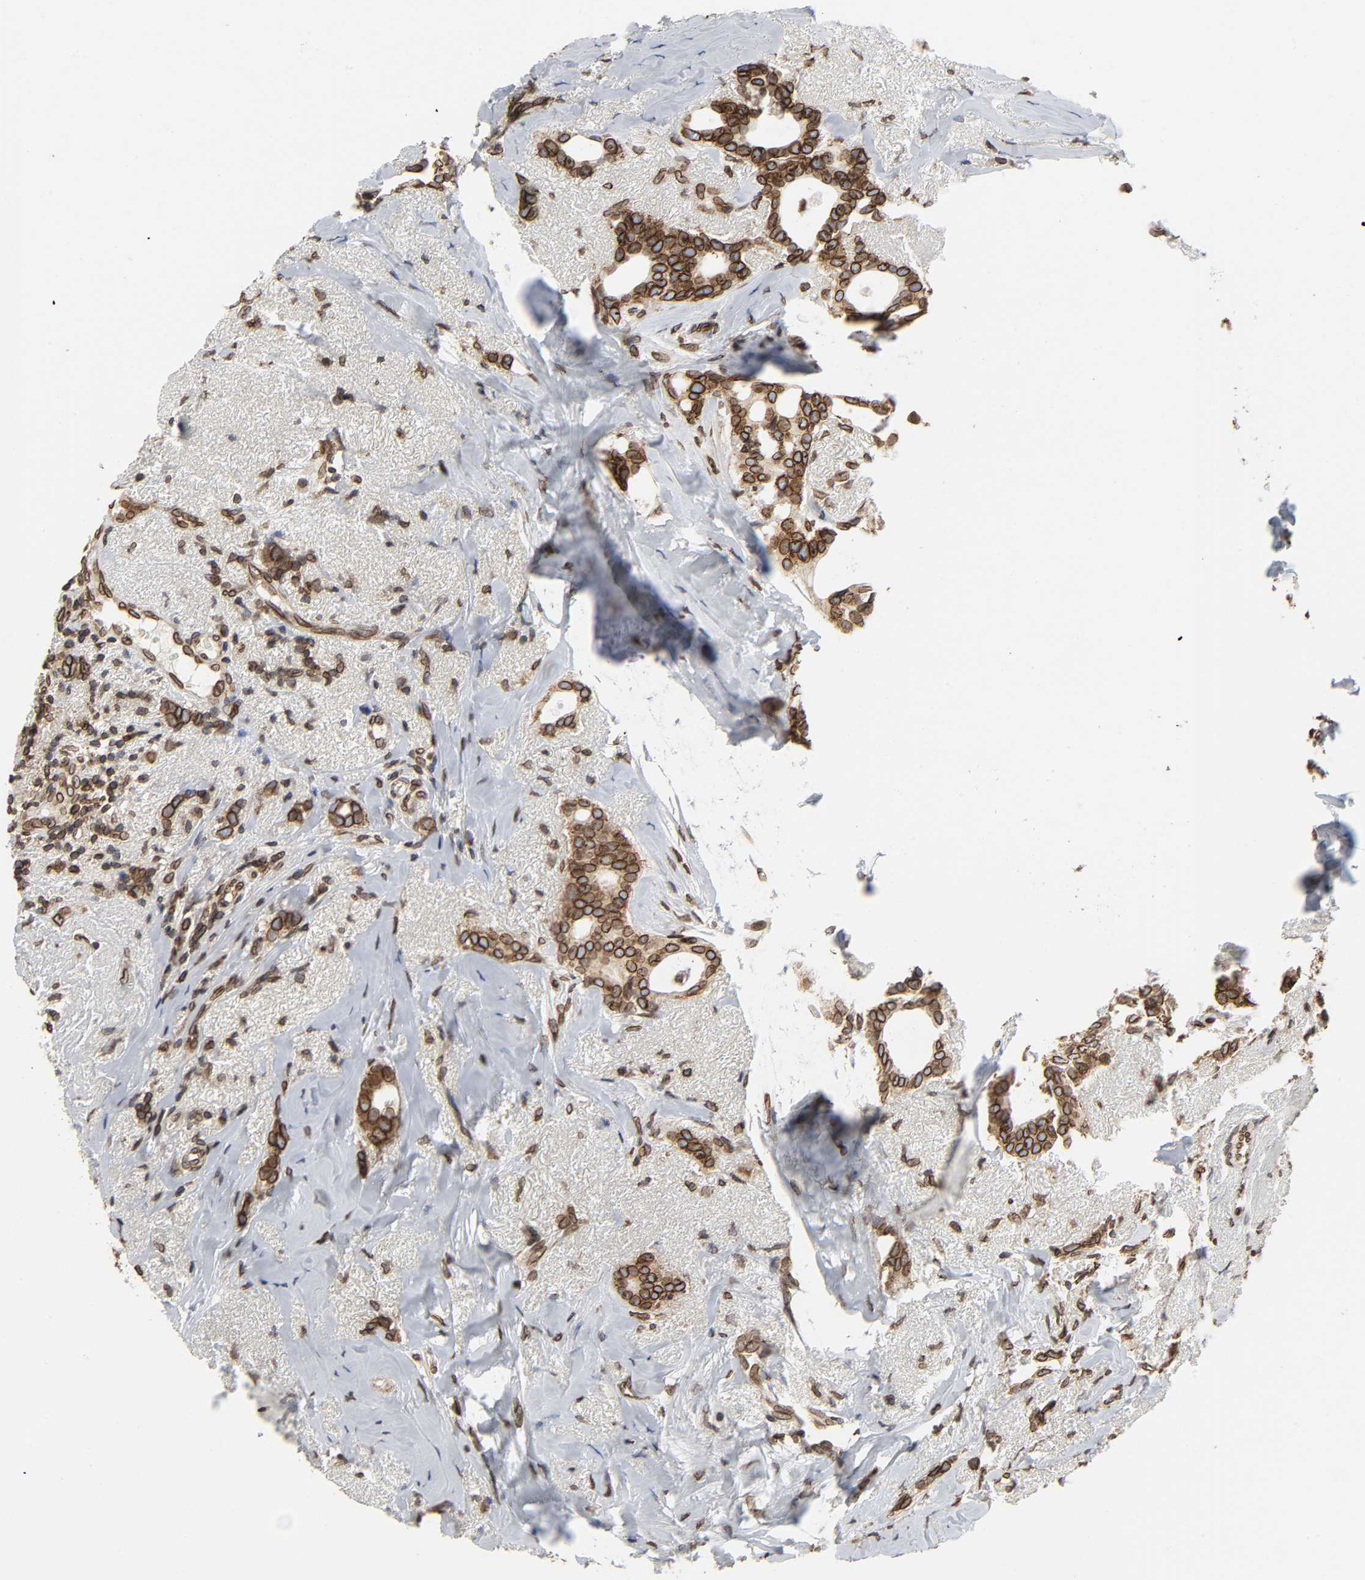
{"staining": {"intensity": "strong", "quantity": ">75%", "location": "cytoplasmic/membranous,nuclear"}, "tissue": "breast cancer", "cell_type": "Tumor cells", "image_type": "cancer", "snomed": [{"axis": "morphology", "description": "Duct carcinoma"}, {"axis": "topography", "description": "Breast"}], "caption": "Infiltrating ductal carcinoma (breast) tissue displays strong cytoplasmic/membranous and nuclear expression in approximately >75% of tumor cells, visualized by immunohistochemistry. (DAB (3,3'-diaminobenzidine) IHC, brown staining for protein, blue staining for nuclei).", "gene": "RANGAP1", "patient": {"sex": "female", "age": 54}}